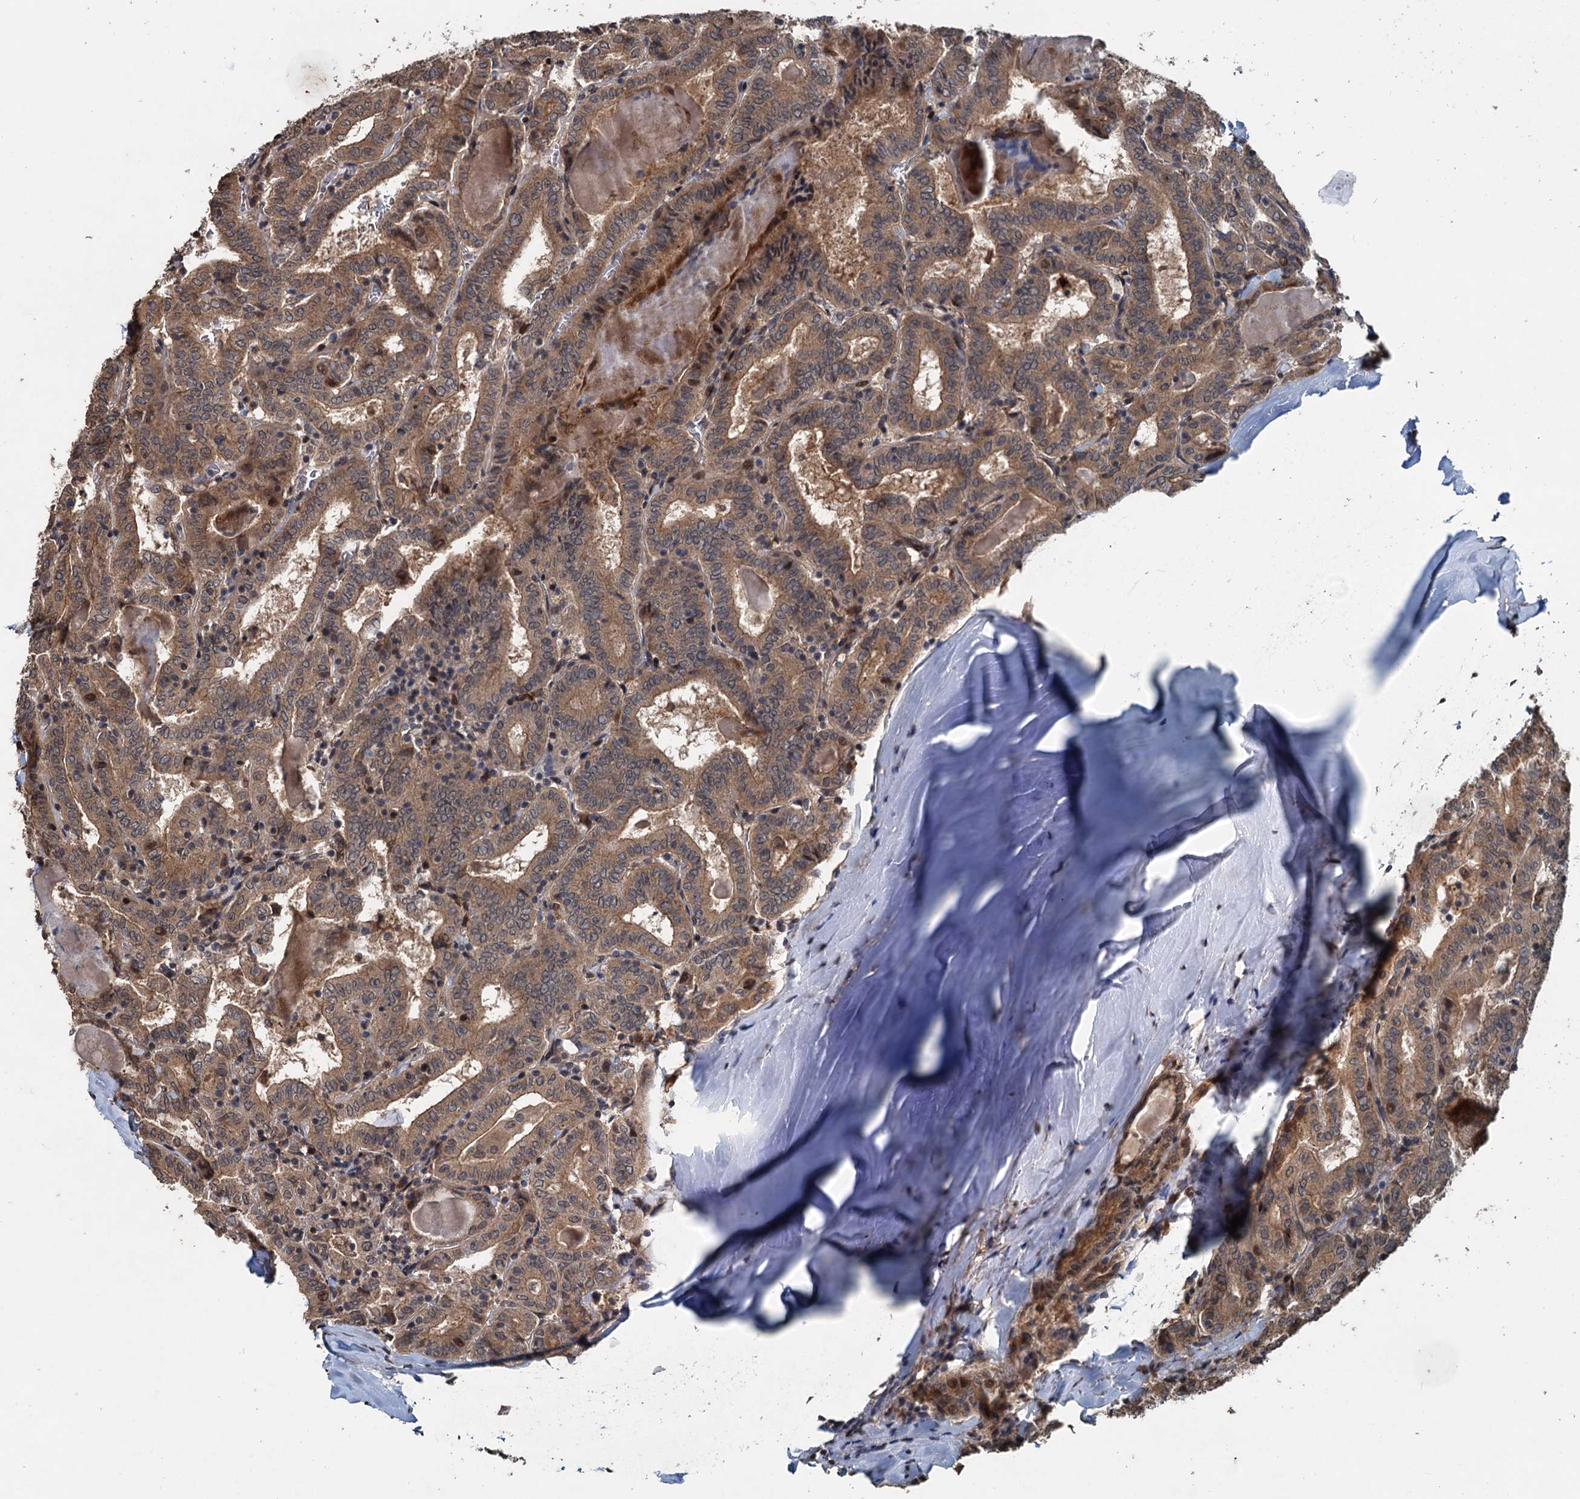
{"staining": {"intensity": "moderate", "quantity": ">75%", "location": "cytoplasmic/membranous"}, "tissue": "thyroid cancer", "cell_type": "Tumor cells", "image_type": "cancer", "snomed": [{"axis": "morphology", "description": "Papillary adenocarcinoma, NOS"}, {"axis": "topography", "description": "Thyroid gland"}], "caption": "Protein expression analysis of human thyroid papillary adenocarcinoma reveals moderate cytoplasmic/membranous staining in approximately >75% of tumor cells.", "gene": "N4BP2L2", "patient": {"sex": "female", "age": 72}}